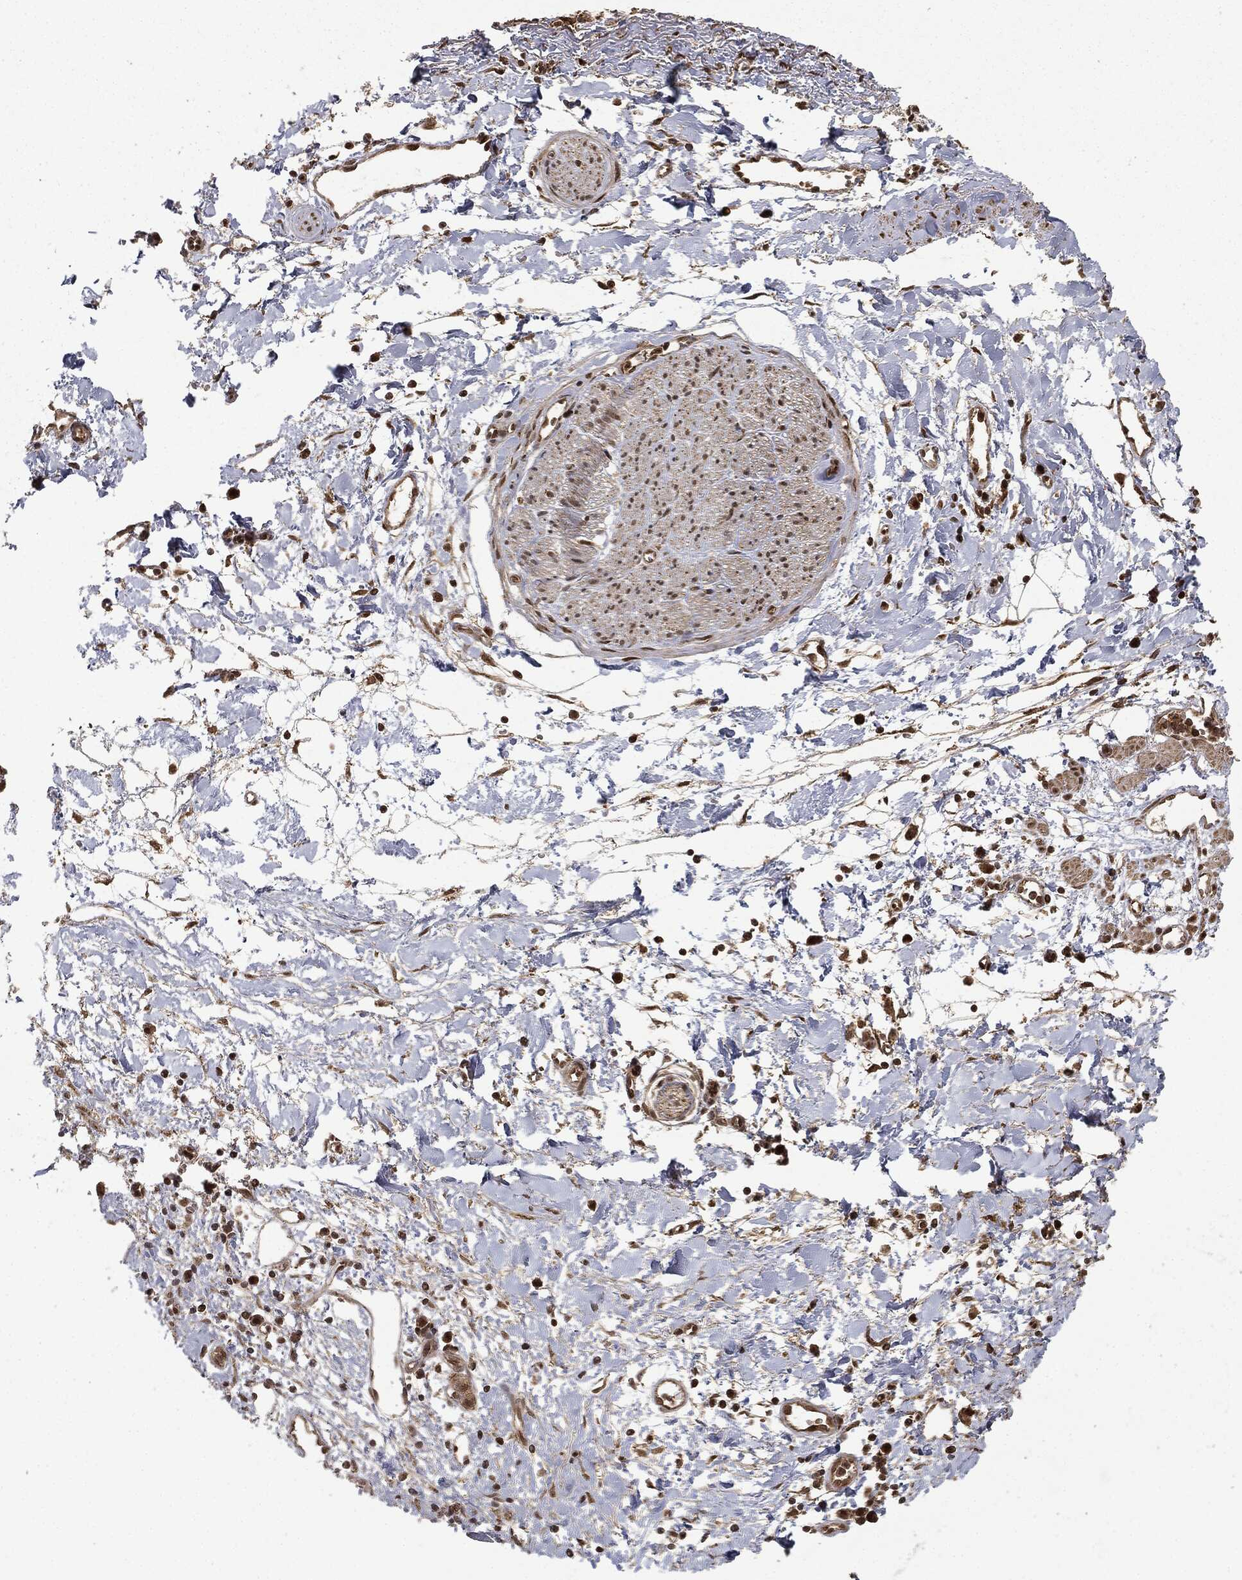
{"staining": {"intensity": "moderate", "quantity": ">75%", "location": "nuclear"}, "tissue": "adipose tissue", "cell_type": "Adipocytes", "image_type": "normal", "snomed": [{"axis": "morphology", "description": "Normal tissue, NOS"}, {"axis": "morphology", "description": "Adenocarcinoma, NOS"}, {"axis": "topography", "description": "Pancreas"}, {"axis": "topography", "description": "Peripheral nerve tissue"}], "caption": "Brown immunohistochemical staining in benign adipose tissue exhibits moderate nuclear staining in approximately >75% of adipocytes.", "gene": "ZNHIT6", "patient": {"sex": "male", "age": 61}}